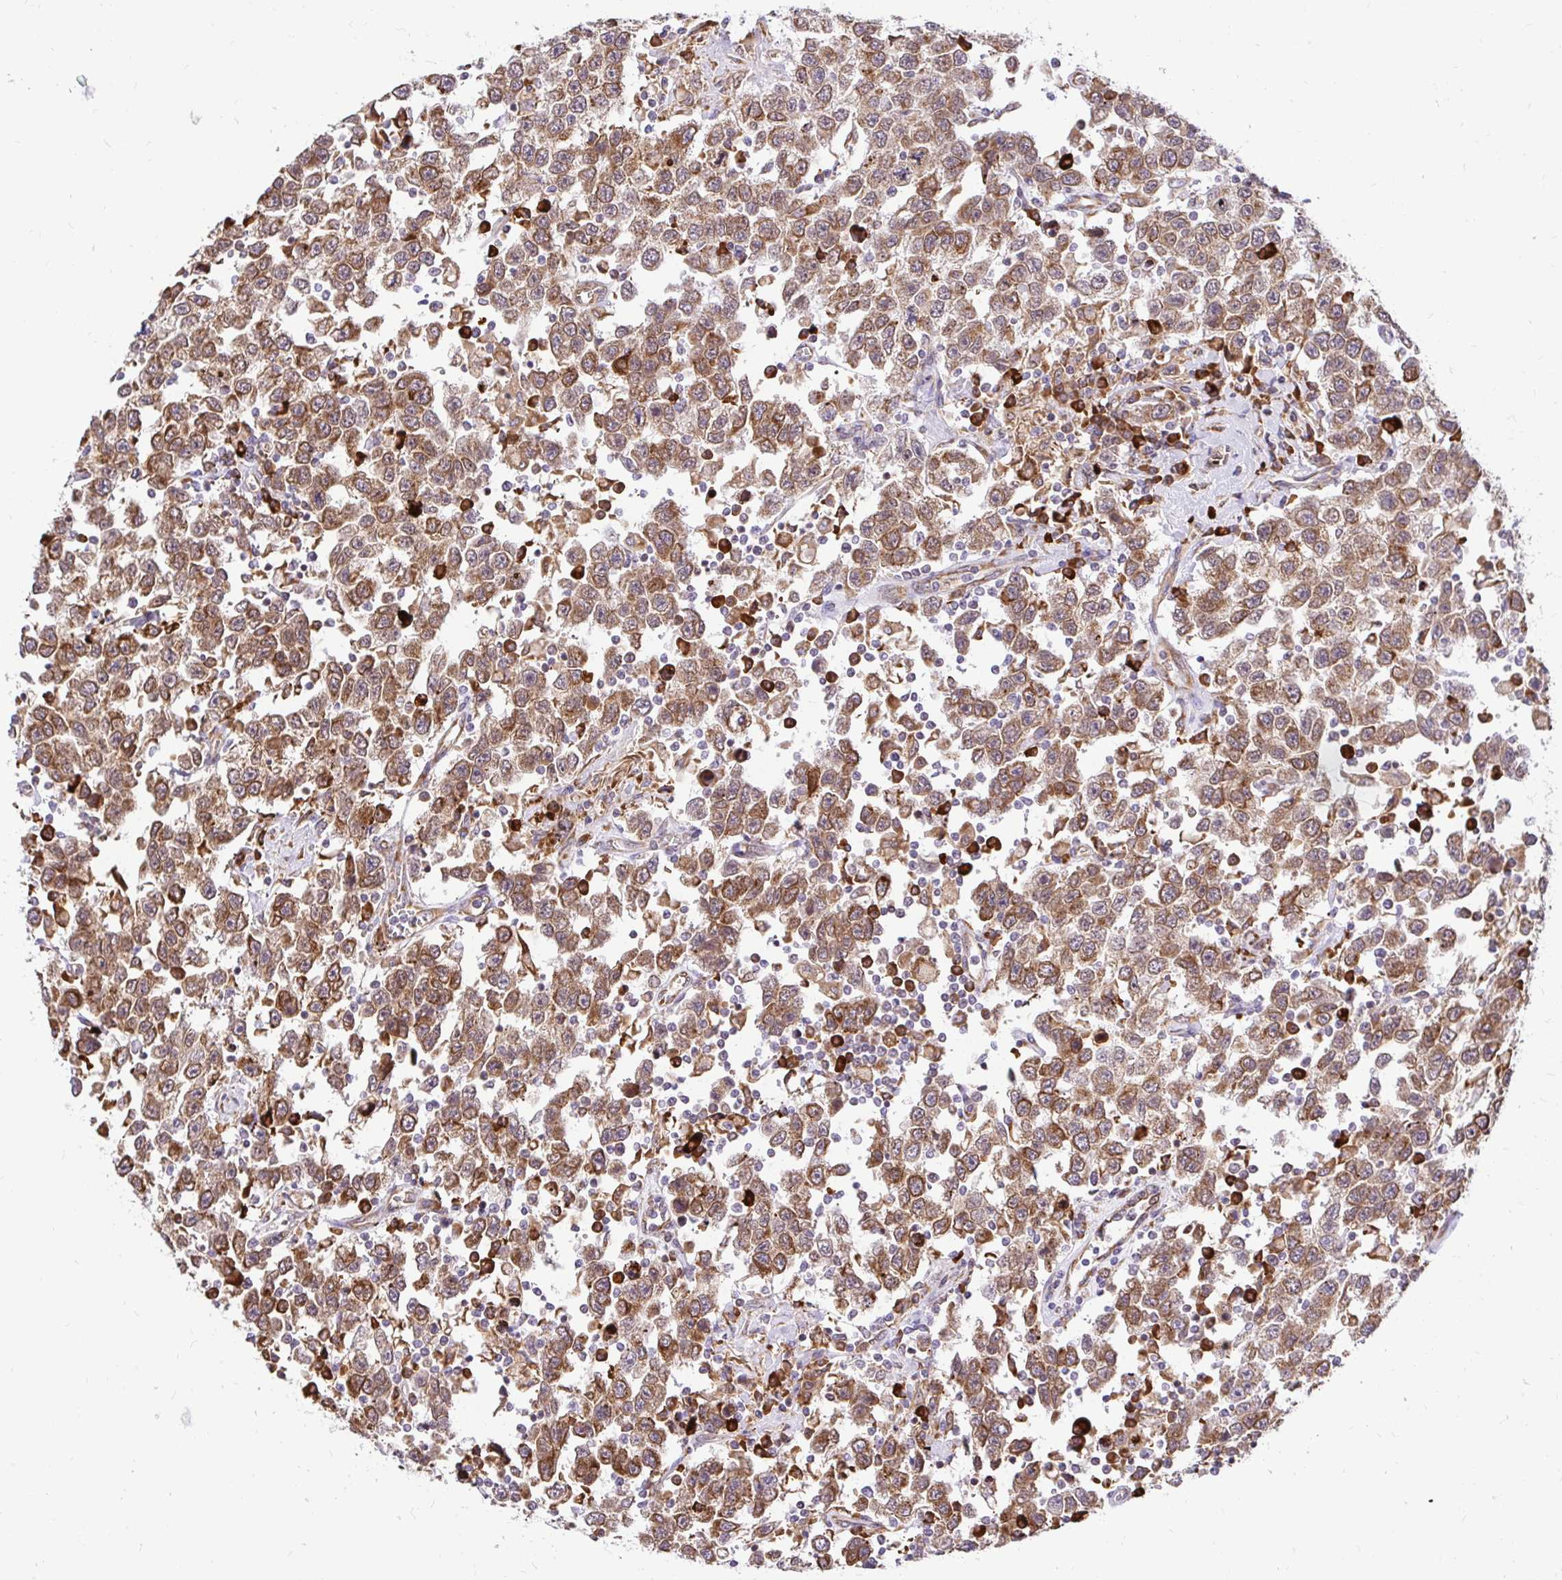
{"staining": {"intensity": "moderate", "quantity": ">75%", "location": "cytoplasmic/membranous,nuclear"}, "tissue": "testis cancer", "cell_type": "Tumor cells", "image_type": "cancer", "snomed": [{"axis": "morphology", "description": "Seminoma, NOS"}, {"axis": "topography", "description": "Testis"}], "caption": "Immunohistochemistry (IHC) staining of testis seminoma, which reveals medium levels of moderate cytoplasmic/membranous and nuclear expression in approximately >75% of tumor cells indicating moderate cytoplasmic/membranous and nuclear protein staining. The staining was performed using DAB (3,3'-diaminobenzidine) (brown) for protein detection and nuclei were counterstained in hematoxylin (blue).", "gene": "NAALAD2", "patient": {"sex": "male", "age": 41}}